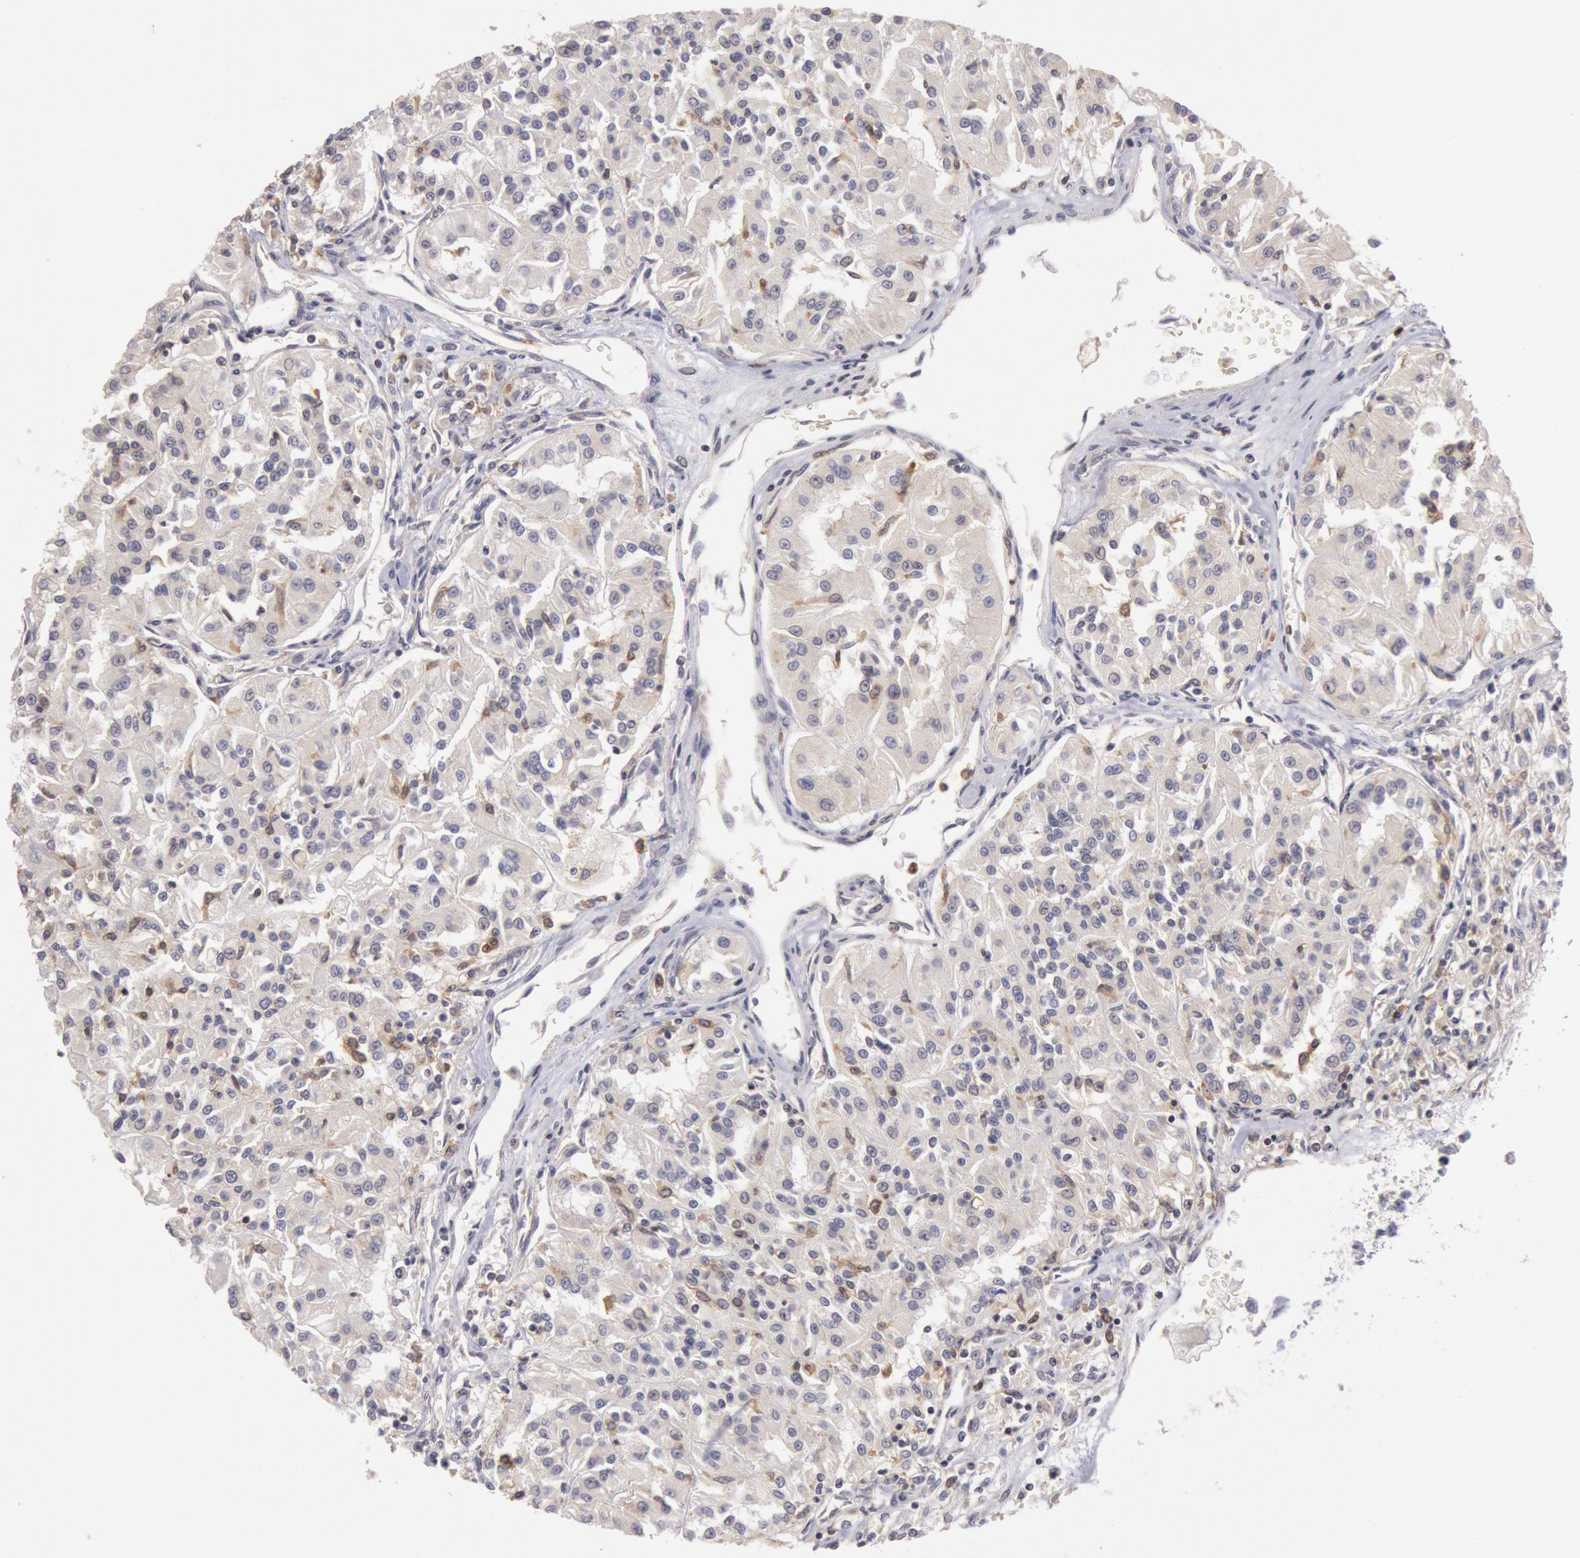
{"staining": {"intensity": "negative", "quantity": "none", "location": "none"}, "tissue": "renal cancer", "cell_type": "Tumor cells", "image_type": "cancer", "snomed": [{"axis": "morphology", "description": "Adenocarcinoma, NOS"}, {"axis": "topography", "description": "Kidney"}], "caption": "Renal cancer was stained to show a protein in brown. There is no significant staining in tumor cells. (Brightfield microscopy of DAB immunohistochemistry at high magnification).", "gene": "PIK3R1", "patient": {"sex": "male", "age": 78}}